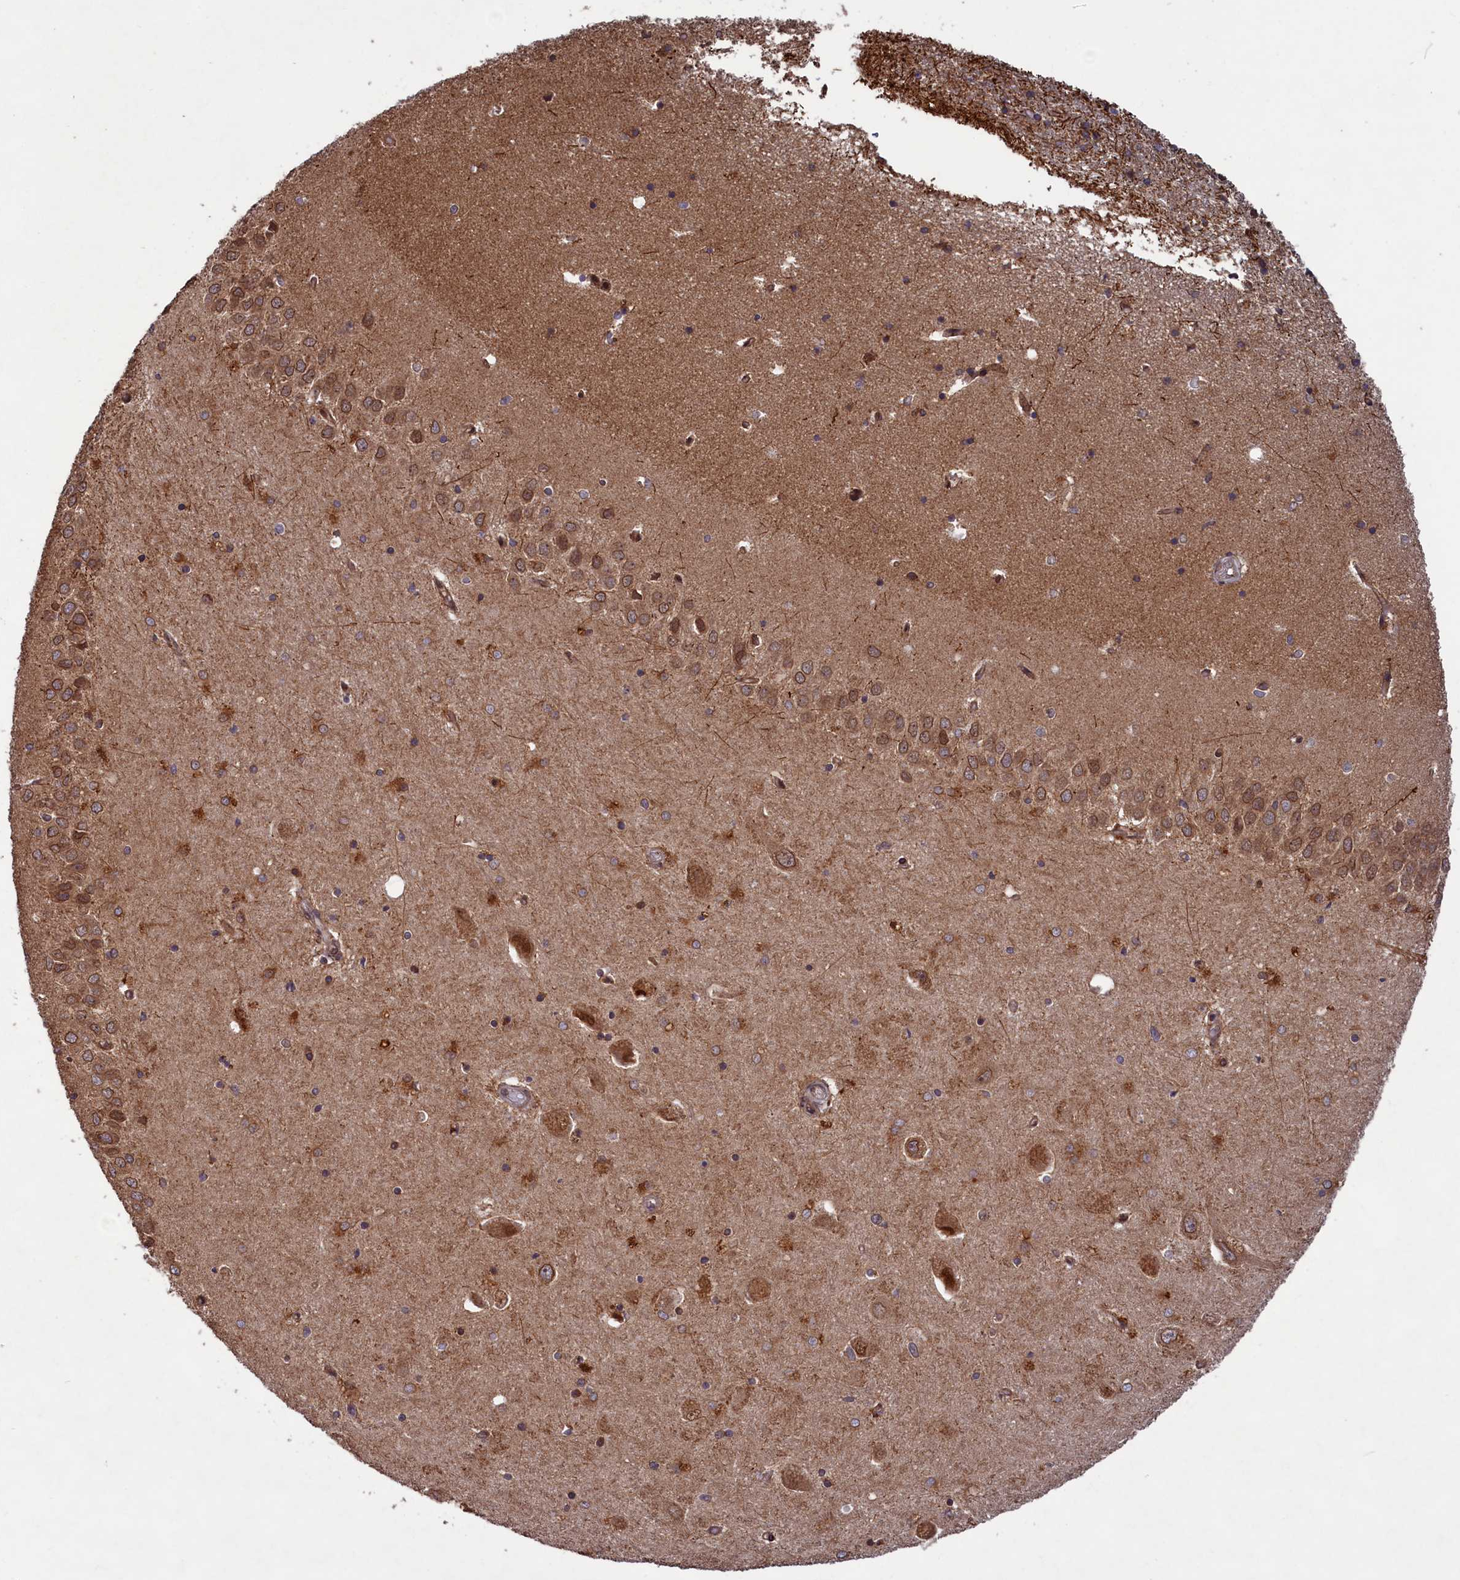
{"staining": {"intensity": "moderate", "quantity": "25%-75%", "location": "cytoplasmic/membranous"}, "tissue": "hippocampus", "cell_type": "Glial cells", "image_type": "normal", "snomed": [{"axis": "morphology", "description": "Normal tissue, NOS"}, {"axis": "topography", "description": "Hippocampus"}], "caption": "DAB (3,3'-diaminobenzidine) immunohistochemical staining of normal hippocampus demonstrates moderate cytoplasmic/membranous protein positivity in about 25%-75% of glial cells.", "gene": "NAE1", "patient": {"sex": "male", "age": 45}}